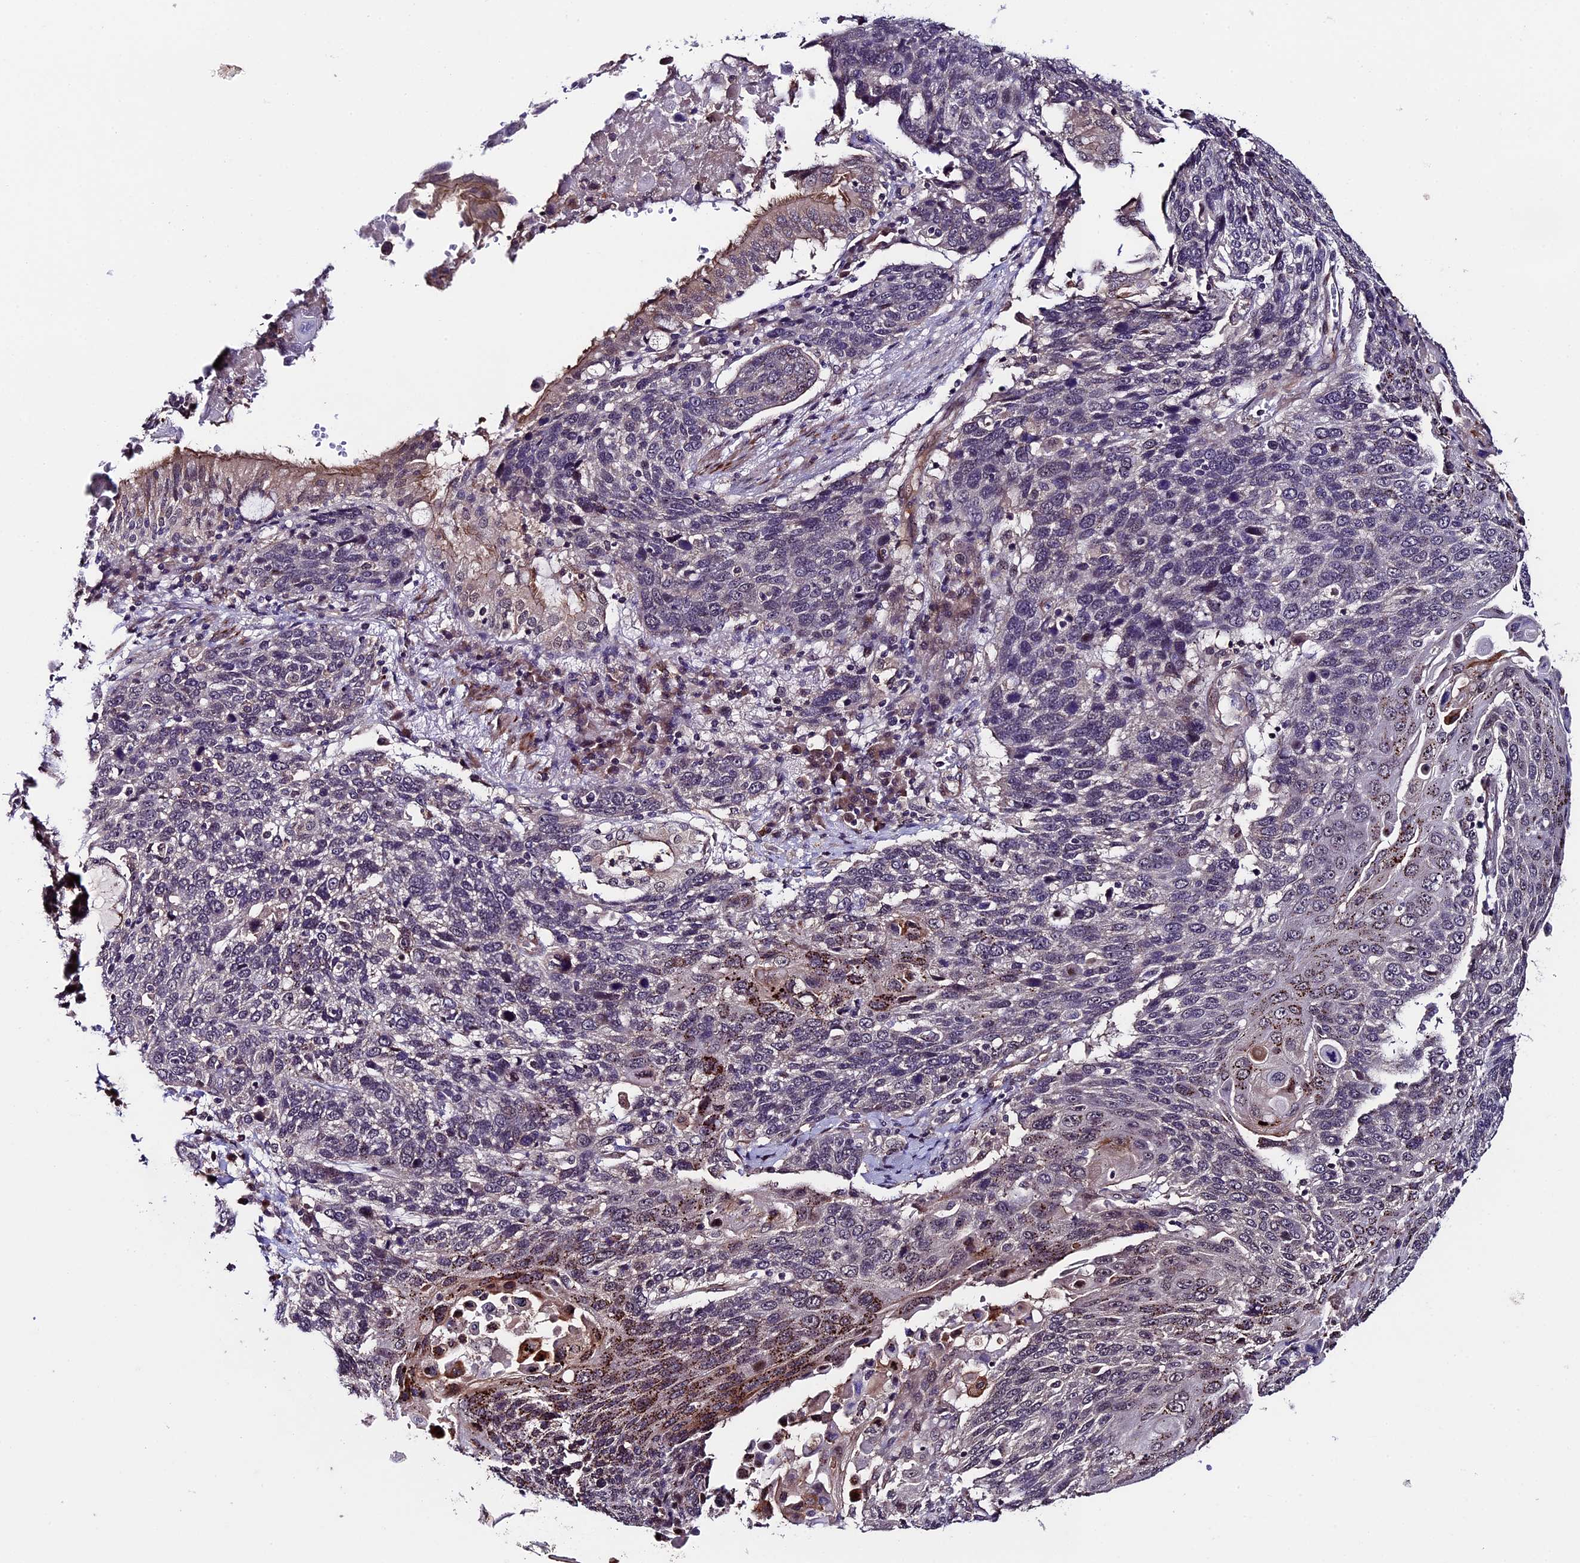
{"staining": {"intensity": "moderate", "quantity": "<25%", "location": "cytoplasmic/membranous"}, "tissue": "lung cancer", "cell_type": "Tumor cells", "image_type": "cancer", "snomed": [{"axis": "morphology", "description": "Squamous cell carcinoma, NOS"}, {"axis": "topography", "description": "Lung"}], "caption": "Immunohistochemical staining of human lung cancer displays low levels of moderate cytoplasmic/membranous protein expression in approximately <25% of tumor cells. The staining is performed using DAB brown chromogen to label protein expression. The nuclei are counter-stained blue using hematoxylin.", "gene": "SIPA1L3", "patient": {"sex": "male", "age": 66}}